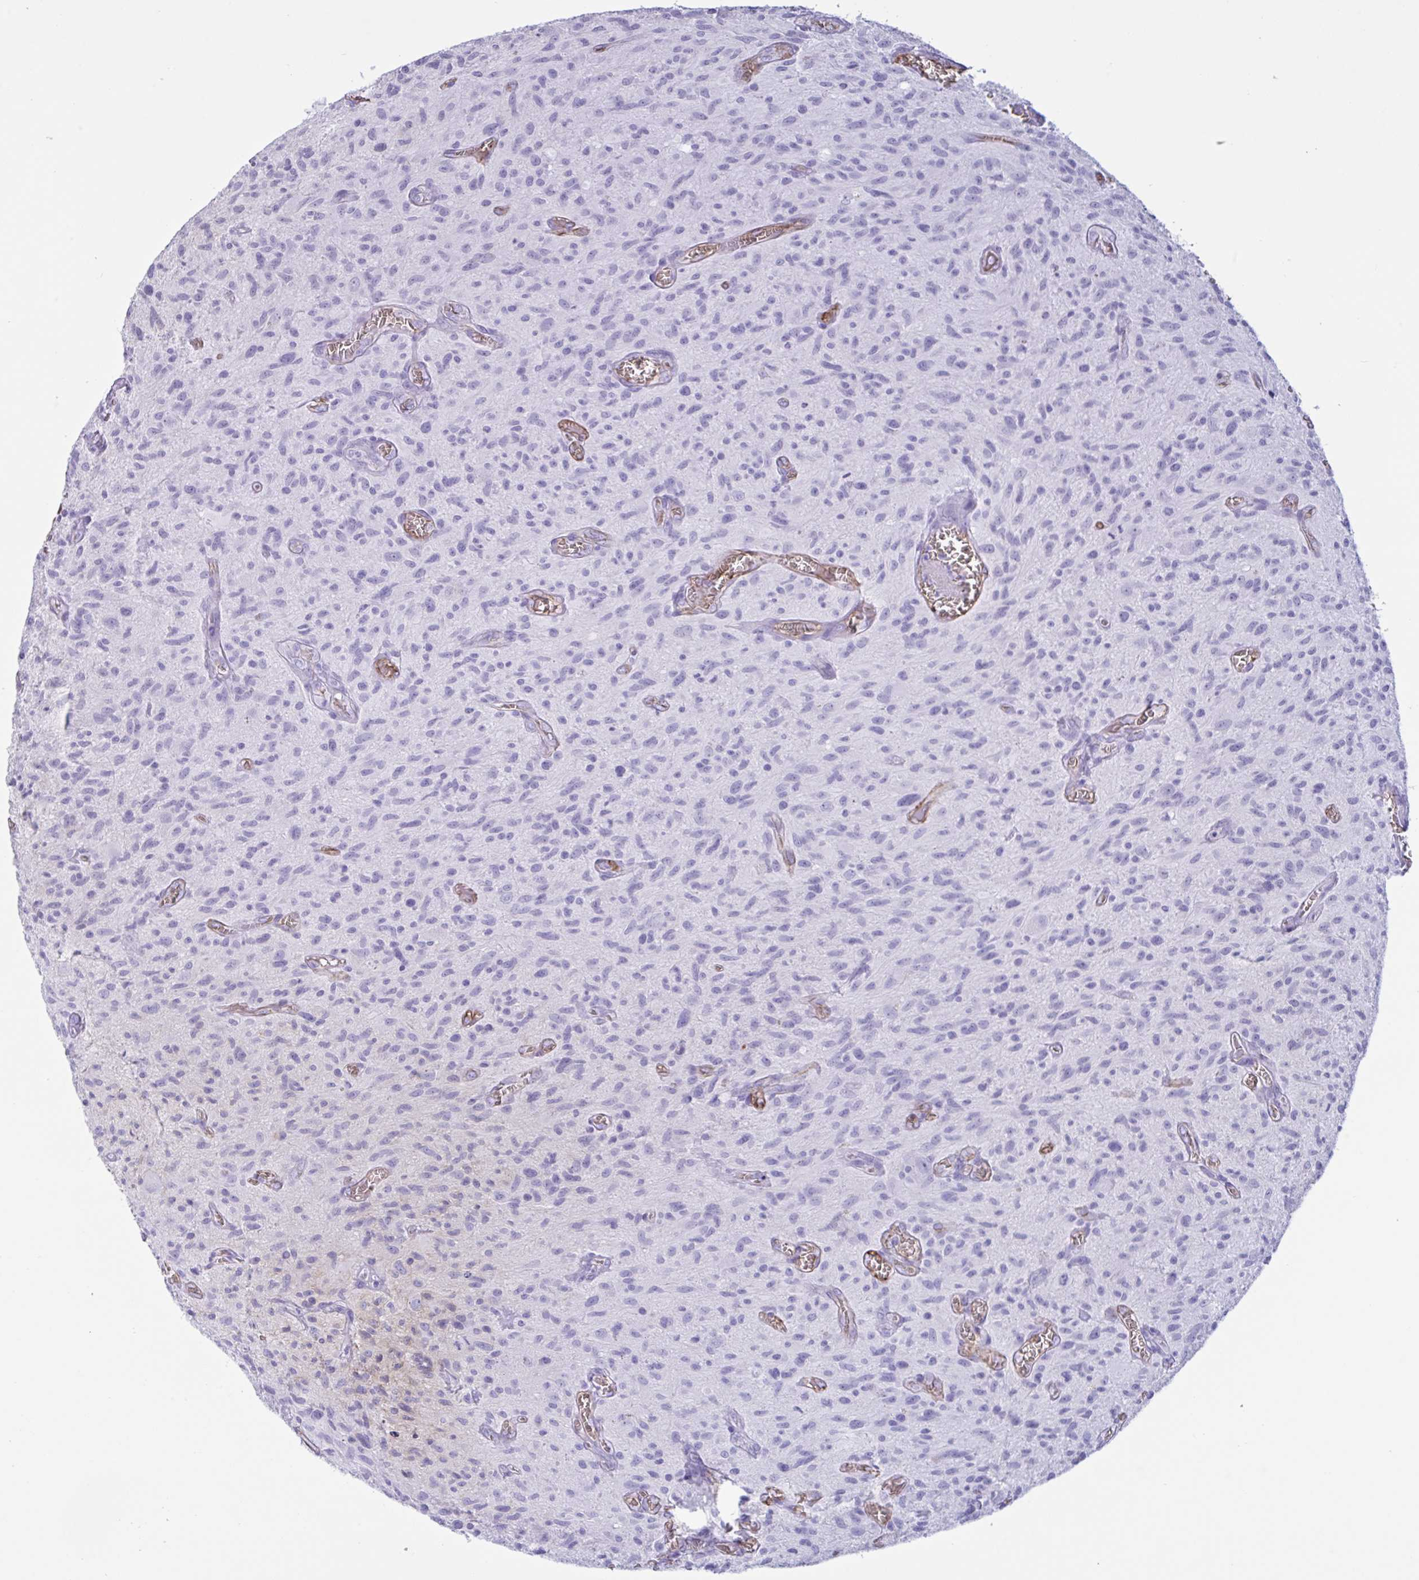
{"staining": {"intensity": "negative", "quantity": "none", "location": "none"}, "tissue": "glioma", "cell_type": "Tumor cells", "image_type": "cancer", "snomed": [{"axis": "morphology", "description": "Glioma, malignant, High grade"}, {"axis": "topography", "description": "Brain"}], "caption": "Glioma stained for a protein using immunohistochemistry reveals no expression tumor cells.", "gene": "SLC2A1", "patient": {"sex": "male", "age": 75}}